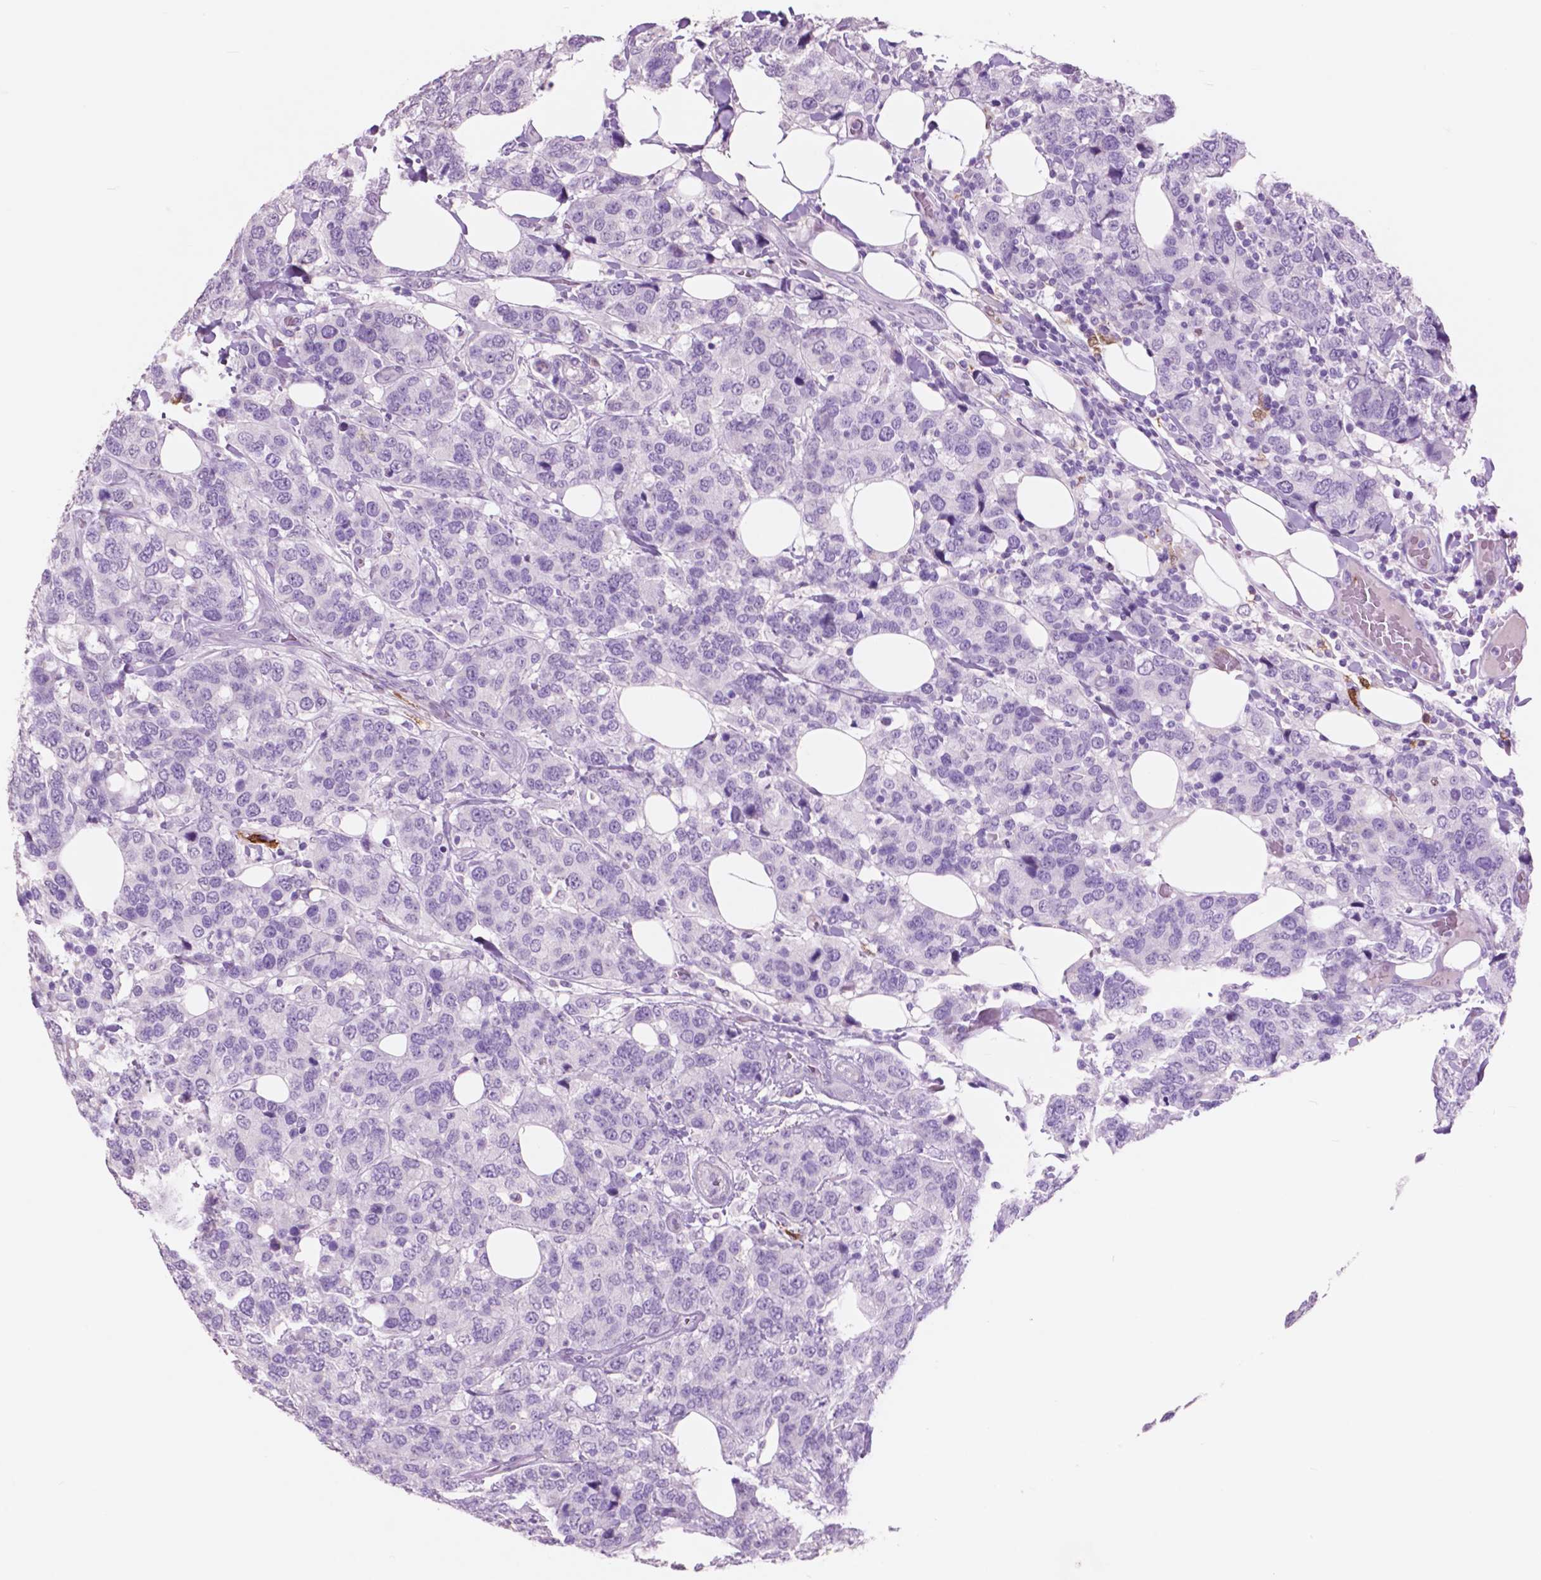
{"staining": {"intensity": "negative", "quantity": "none", "location": "none"}, "tissue": "breast cancer", "cell_type": "Tumor cells", "image_type": "cancer", "snomed": [{"axis": "morphology", "description": "Lobular carcinoma"}, {"axis": "topography", "description": "Breast"}], "caption": "IHC of breast cancer reveals no positivity in tumor cells.", "gene": "IDO1", "patient": {"sex": "female", "age": 59}}